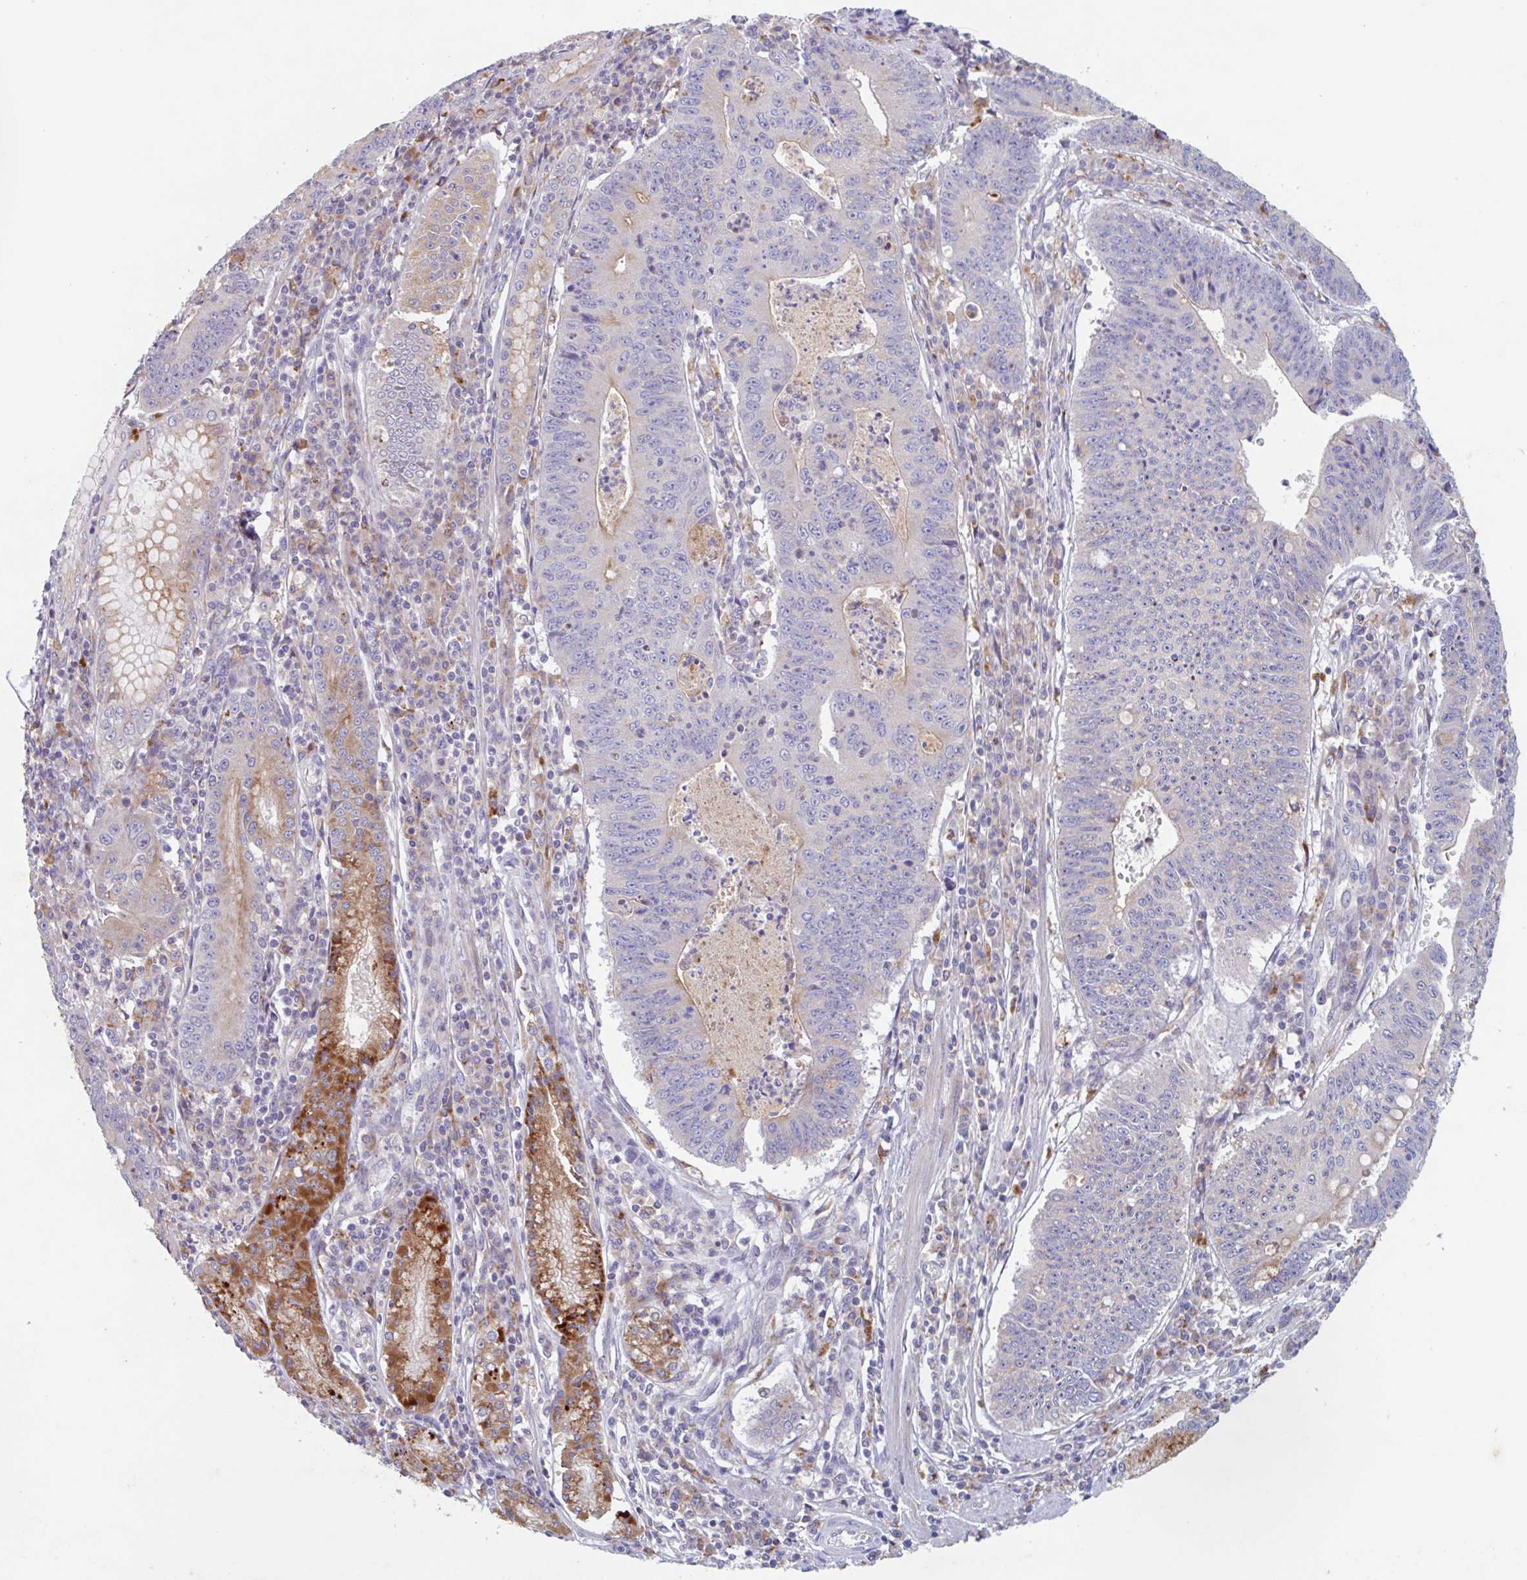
{"staining": {"intensity": "weak", "quantity": "<25%", "location": "cytoplasmic/membranous"}, "tissue": "stomach cancer", "cell_type": "Tumor cells", "image_type": "cancer", "snomed": [{"axis": "morphology", "description": "Adenocarcinoma, NOS"}, {"axis": "topography", "description": "Stomach"}], "caption": "An immunohistochemistry (IHC) micrograph of adenocarcinoma (stomach) is shown. There is no staining in tumor cells of adenocarcinoma (stomach).", "gene": "MANBA", "patient": {"sex": "male", "age": 59}}